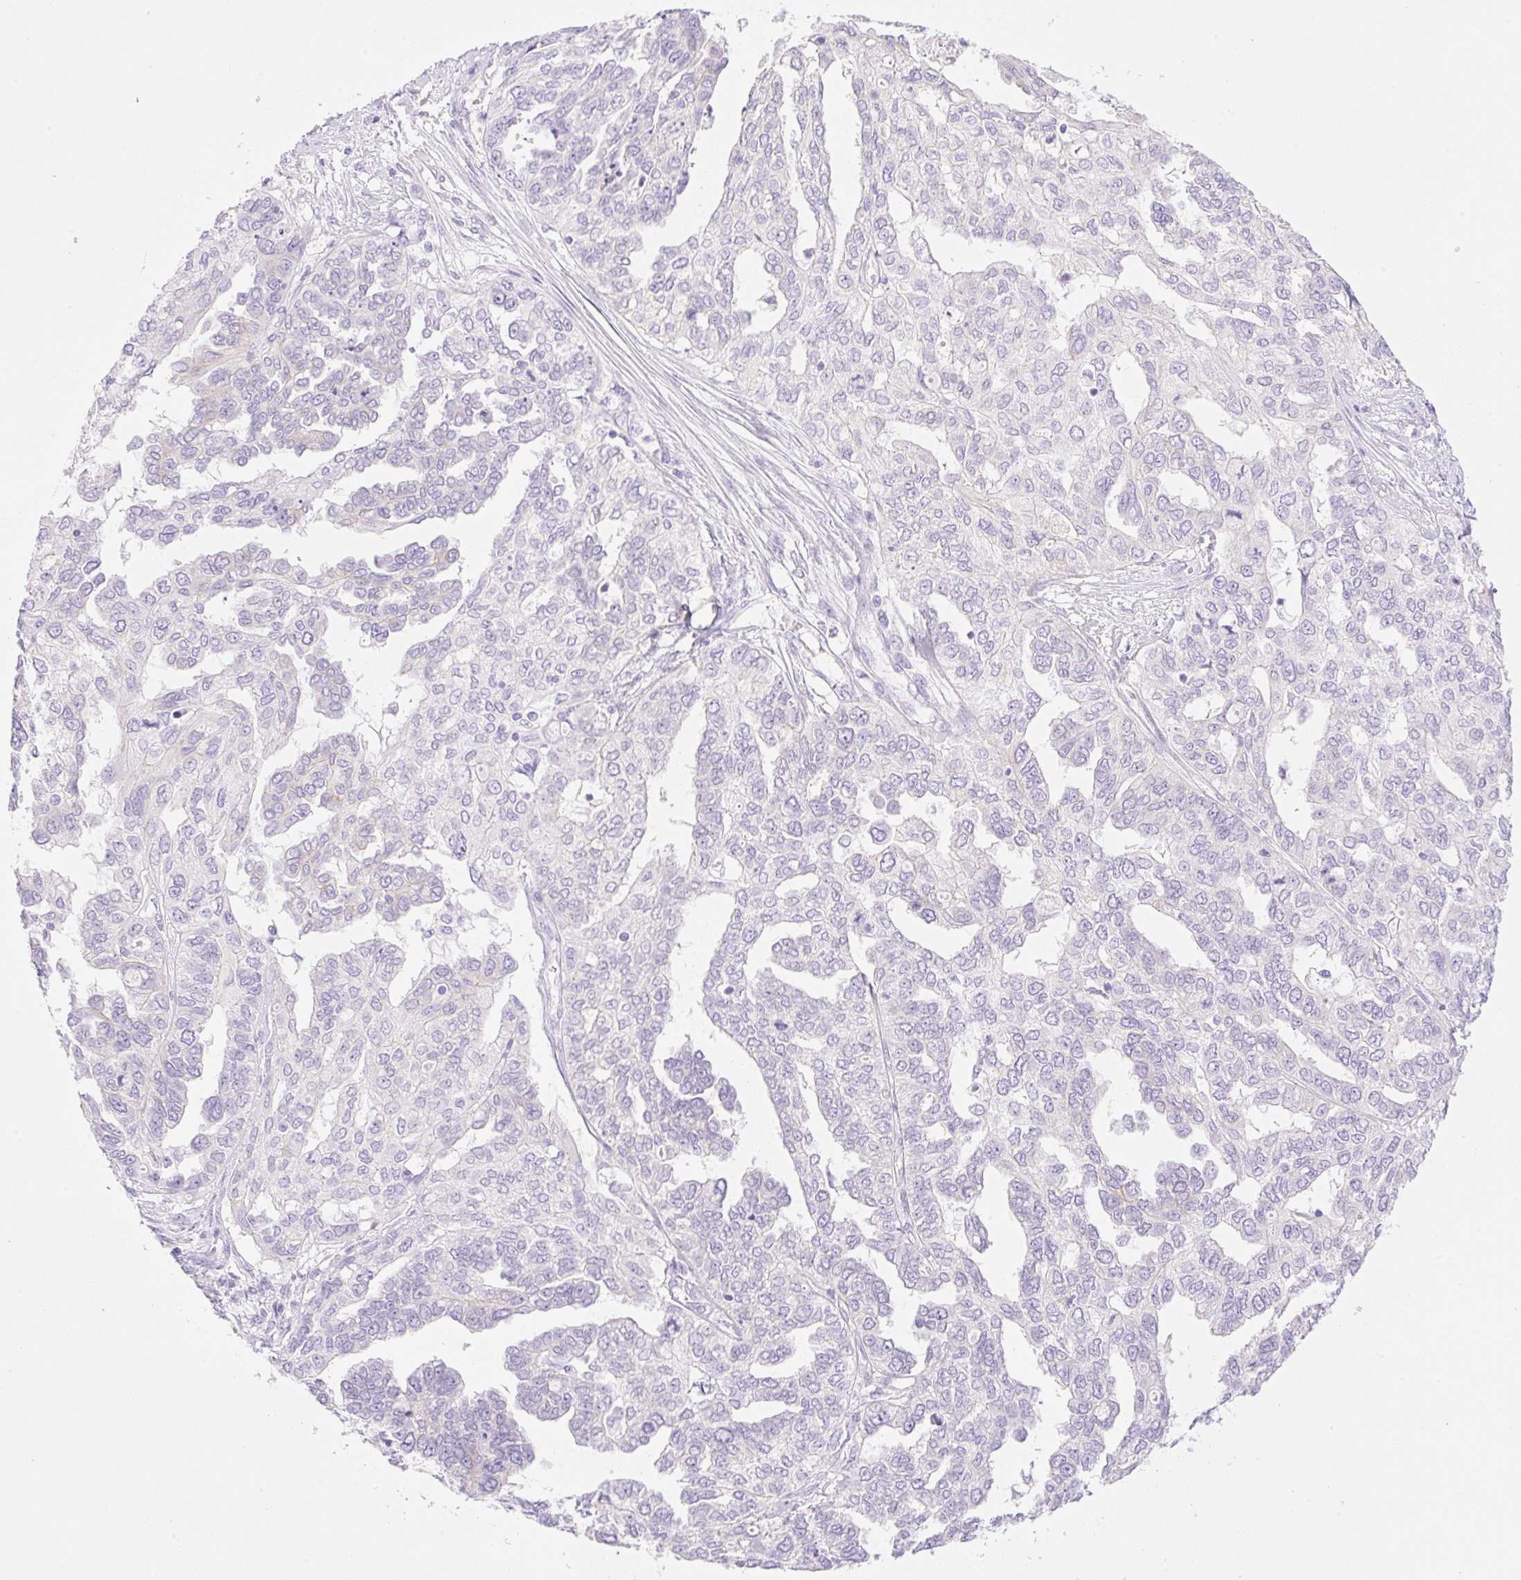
{"staining": {"intensity": "negative", "quantity": "none", "location": "none"}, "tissue": "ovarian cancer", "cell_type": "Tumor cells", "image_type": "cancer", "snomed": [{"axis": "morphology", "description": "Cystadenocarcinoma, serous, NOS"}, {"axis": "topography", "description": "Ovary"}], "caption": "Immunohistochemistry micrograph of human ovarian cancer stained for a protein (brown), which reveals no expression in tumor cells.", "gene": "PALM3", "patient": {"sex": "female", "age": 53}}